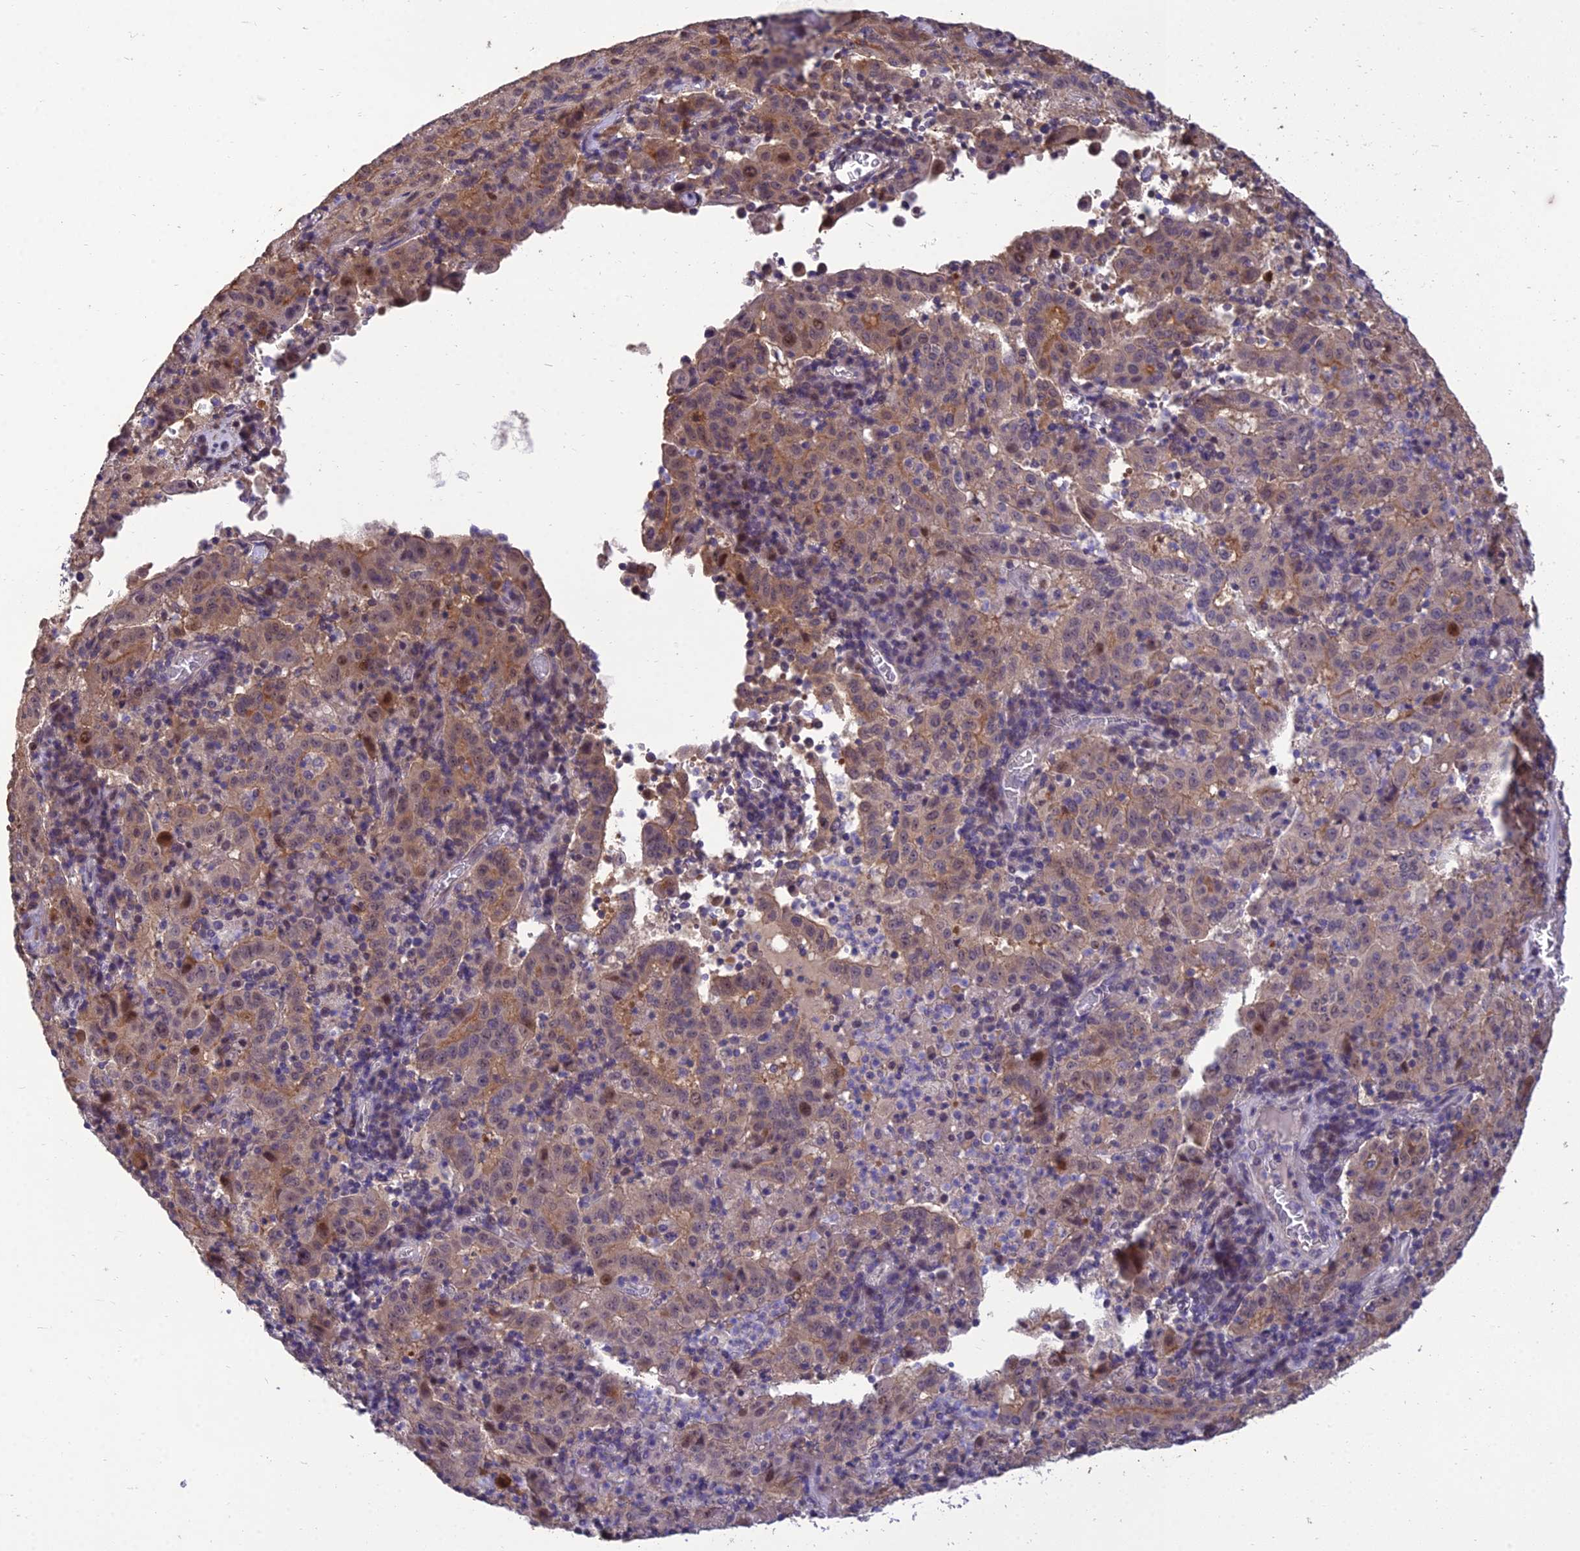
{"staining": {"intensity": "weak", "quantity": ">75%", "location": "cytoplasmic/membranous,nuclear"}, "tissue": "pancreatic cancer", "cell_type": "Tumor cells", "image_type": "cancer", "snomed": [{"axis": "morphology", "description": "Adenocarcinoma, NOS"}, {"axis": "topography", "description": "Pancreas"}], "caption": "Immunohistochemistry (DAB (3,3'-diaminobenzidine)) staining of human pancreatic cancer (adenocarcinoma) exhibits weak cytoplasmic/membranous and nuclear protein expression in about >75% of tumor cells.", "gene": "GRWD1", "patient": {"sex": "male", "age": 63}}